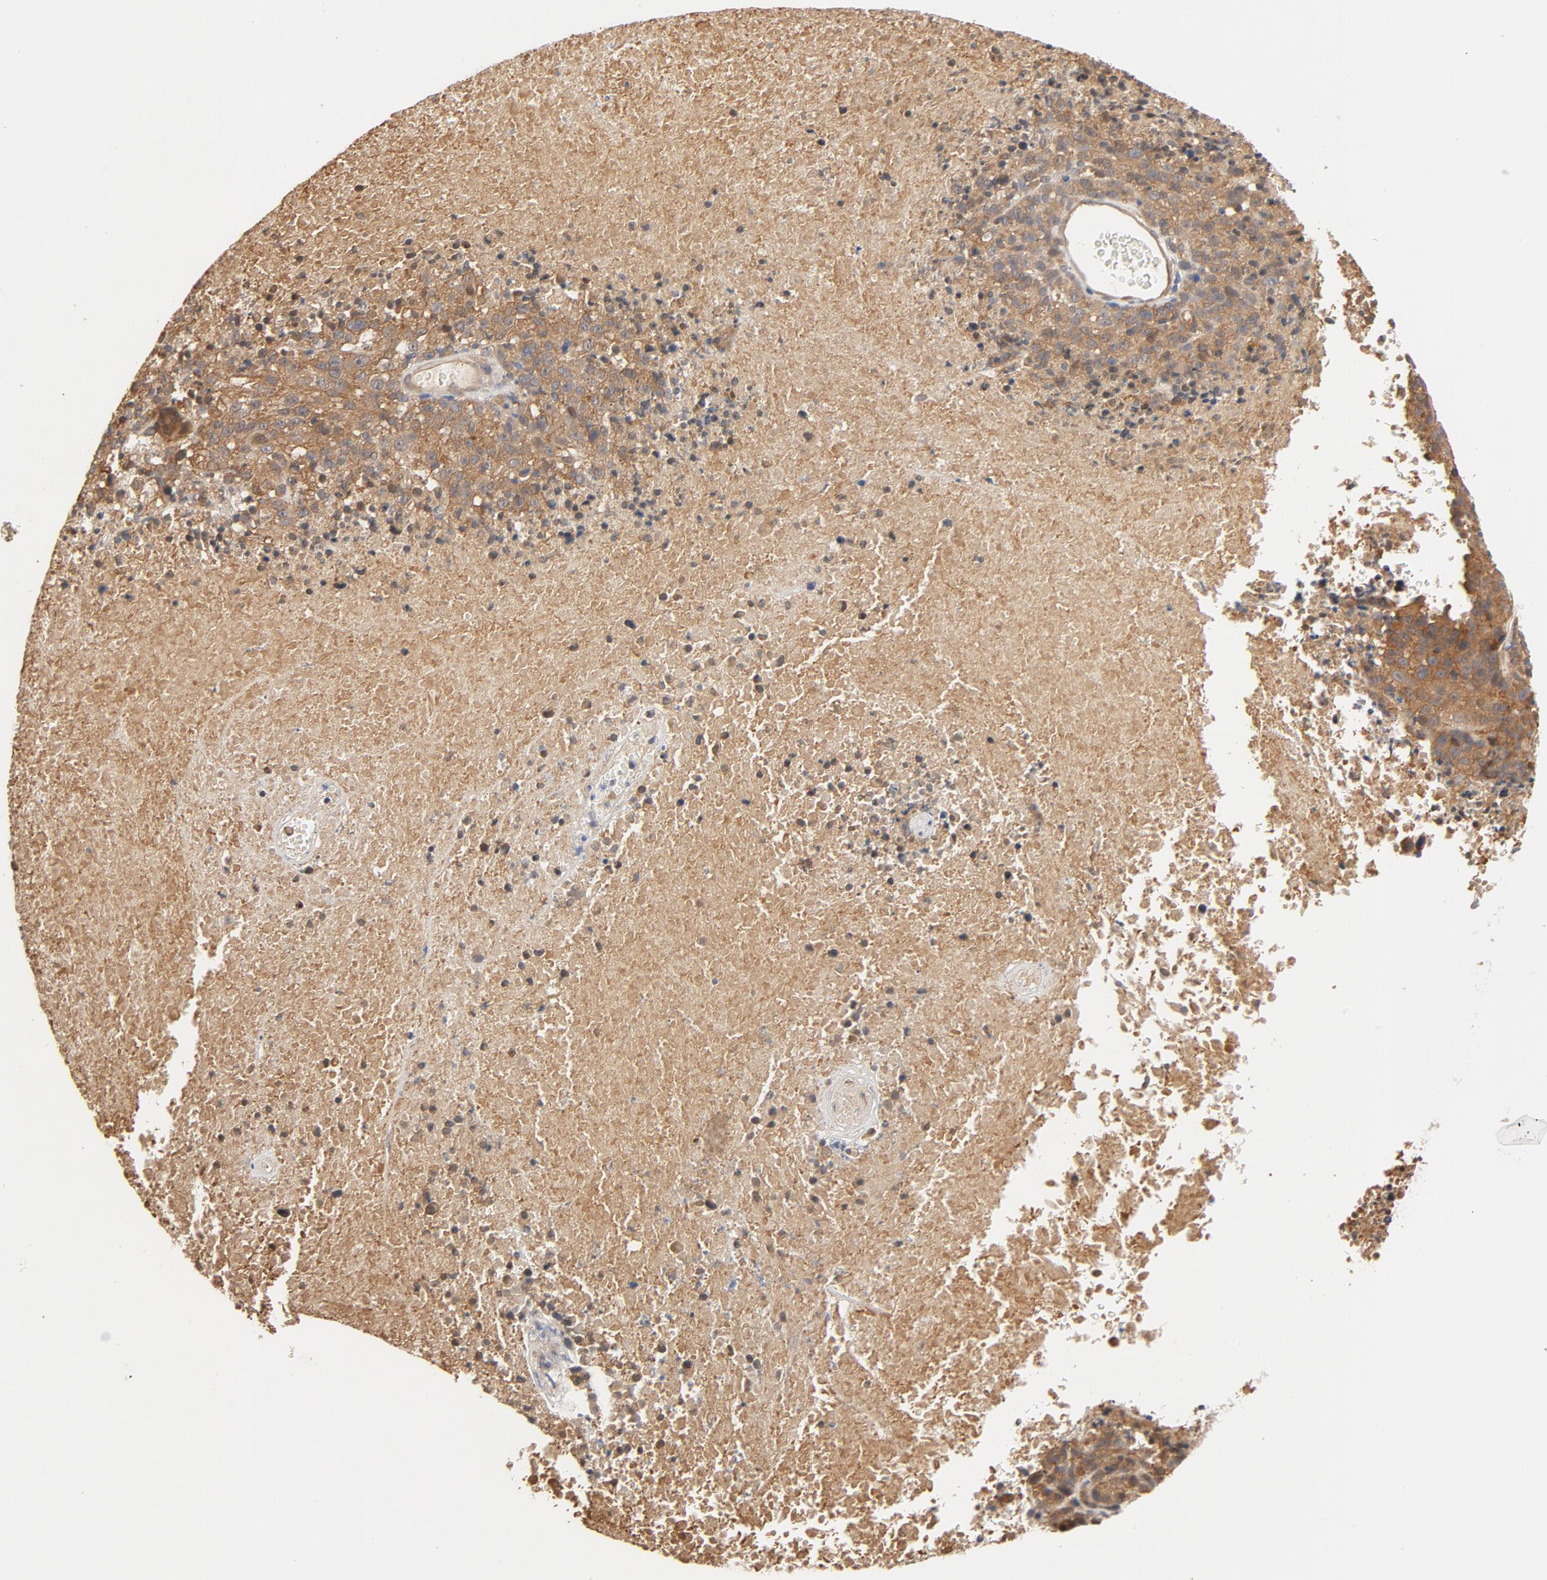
{"staining": {"intensity": "moderate", "quantity": ">75%", "location": "cytoplasmic/membranous"}, "tissue": "melanoma", "cell_type": "Tumor cells", "image_type": "cancer", "snomed": [{"axis": "morphology", "description": "Malignant melanoma, Metastatic site"}, {"axis": "topography", "description": "Cerebral cortex"}], "caption": "IHC (DAB (3,3'-diaminobenzidine)) staining of malignant melanoma (metastatic site) exhibits moderate cytoplasmic/membranous protein staining in about >75% of tumor cells.", "gene": "PITPNM2", "patient": {"sex": "female", "age": 52}}